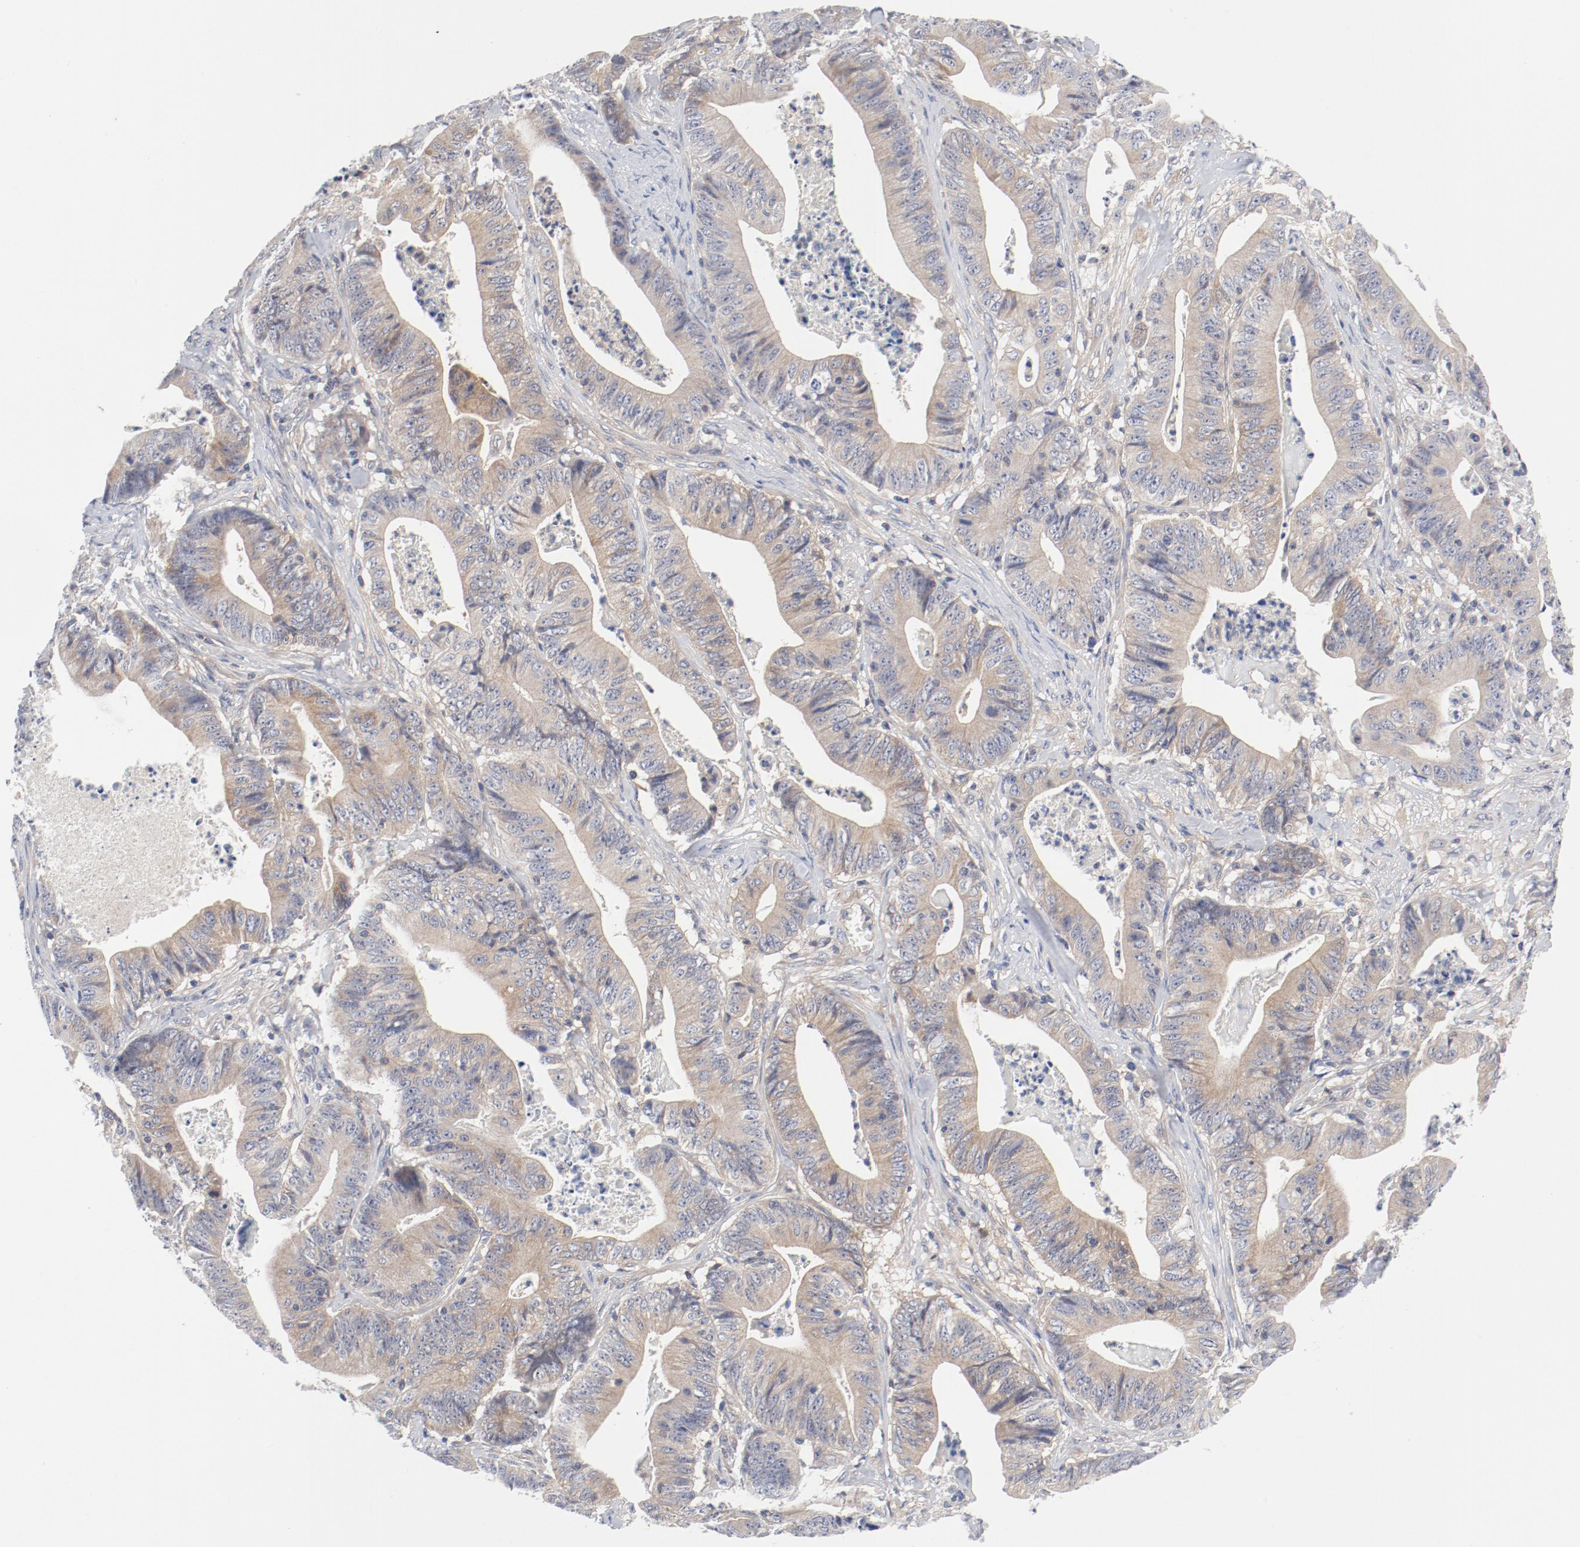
{"staining": {"intensity": "weak", "quantity": ">75%", "location": "cytoplasmic/membranous"}, "tissue": "stomach cancer", "cell_type": "Tumor cells", "image_type": "cancer", "snomed": [{"axis": "morphology", "description": "Adenocarcinoma, NOS"}, {"axis": "topography", "description": "Stomach, lower"}], "caption": "Immunohistochemical staining of human stomach cancer (adenocarcinoma) demonstrates low levels of weak cytoplasmic/membranous expression in approximately >75% of tumor cells.", "gene": "BAD", "patient": {"sex": "female", "age": 86}}